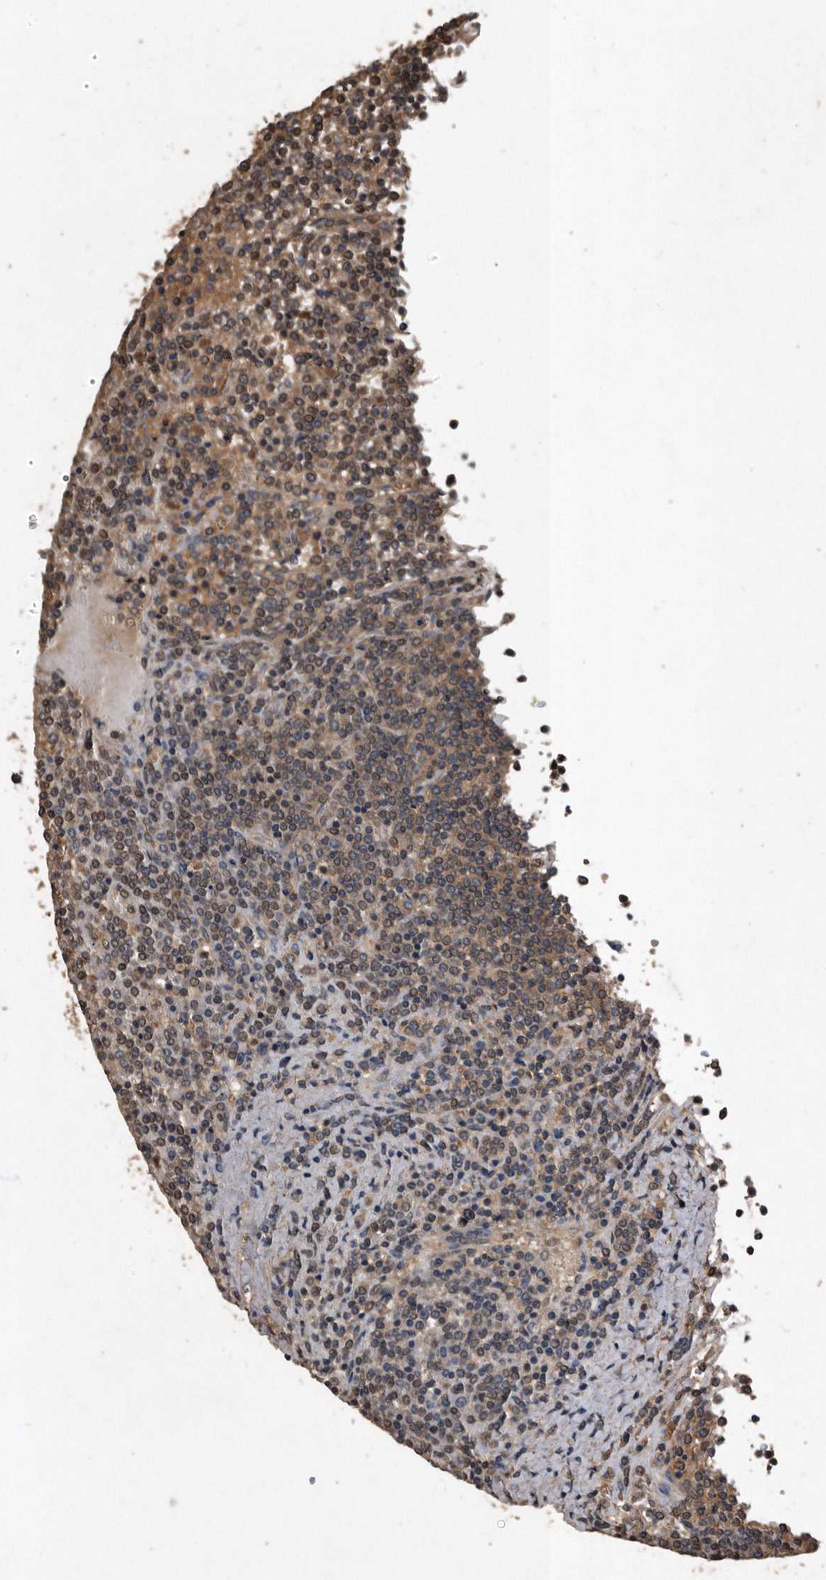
{"staining": {"intensity": "moderate", "quantity": "25%-75%", "location": "cytoplasmic/membranous"}, "tissue": "lymphoma", "cell_type": "Tumor cells", "image_type": "cancer", "snomed": [{"axis": "morphology", "description": "Malignant lymphoma, non-Hodgkin's type, Low grade"}, {"axis": "topography", "description": "Spleen"}], "caption": "Low-grade malignant lymphoma, non-Hodgkin's type stained for a protein demonstrates moderate cytoplasmic/membranous positivity in tumor cells.", "gene": "NRBP1", "patient": {"sex": "female", "age": 19}}